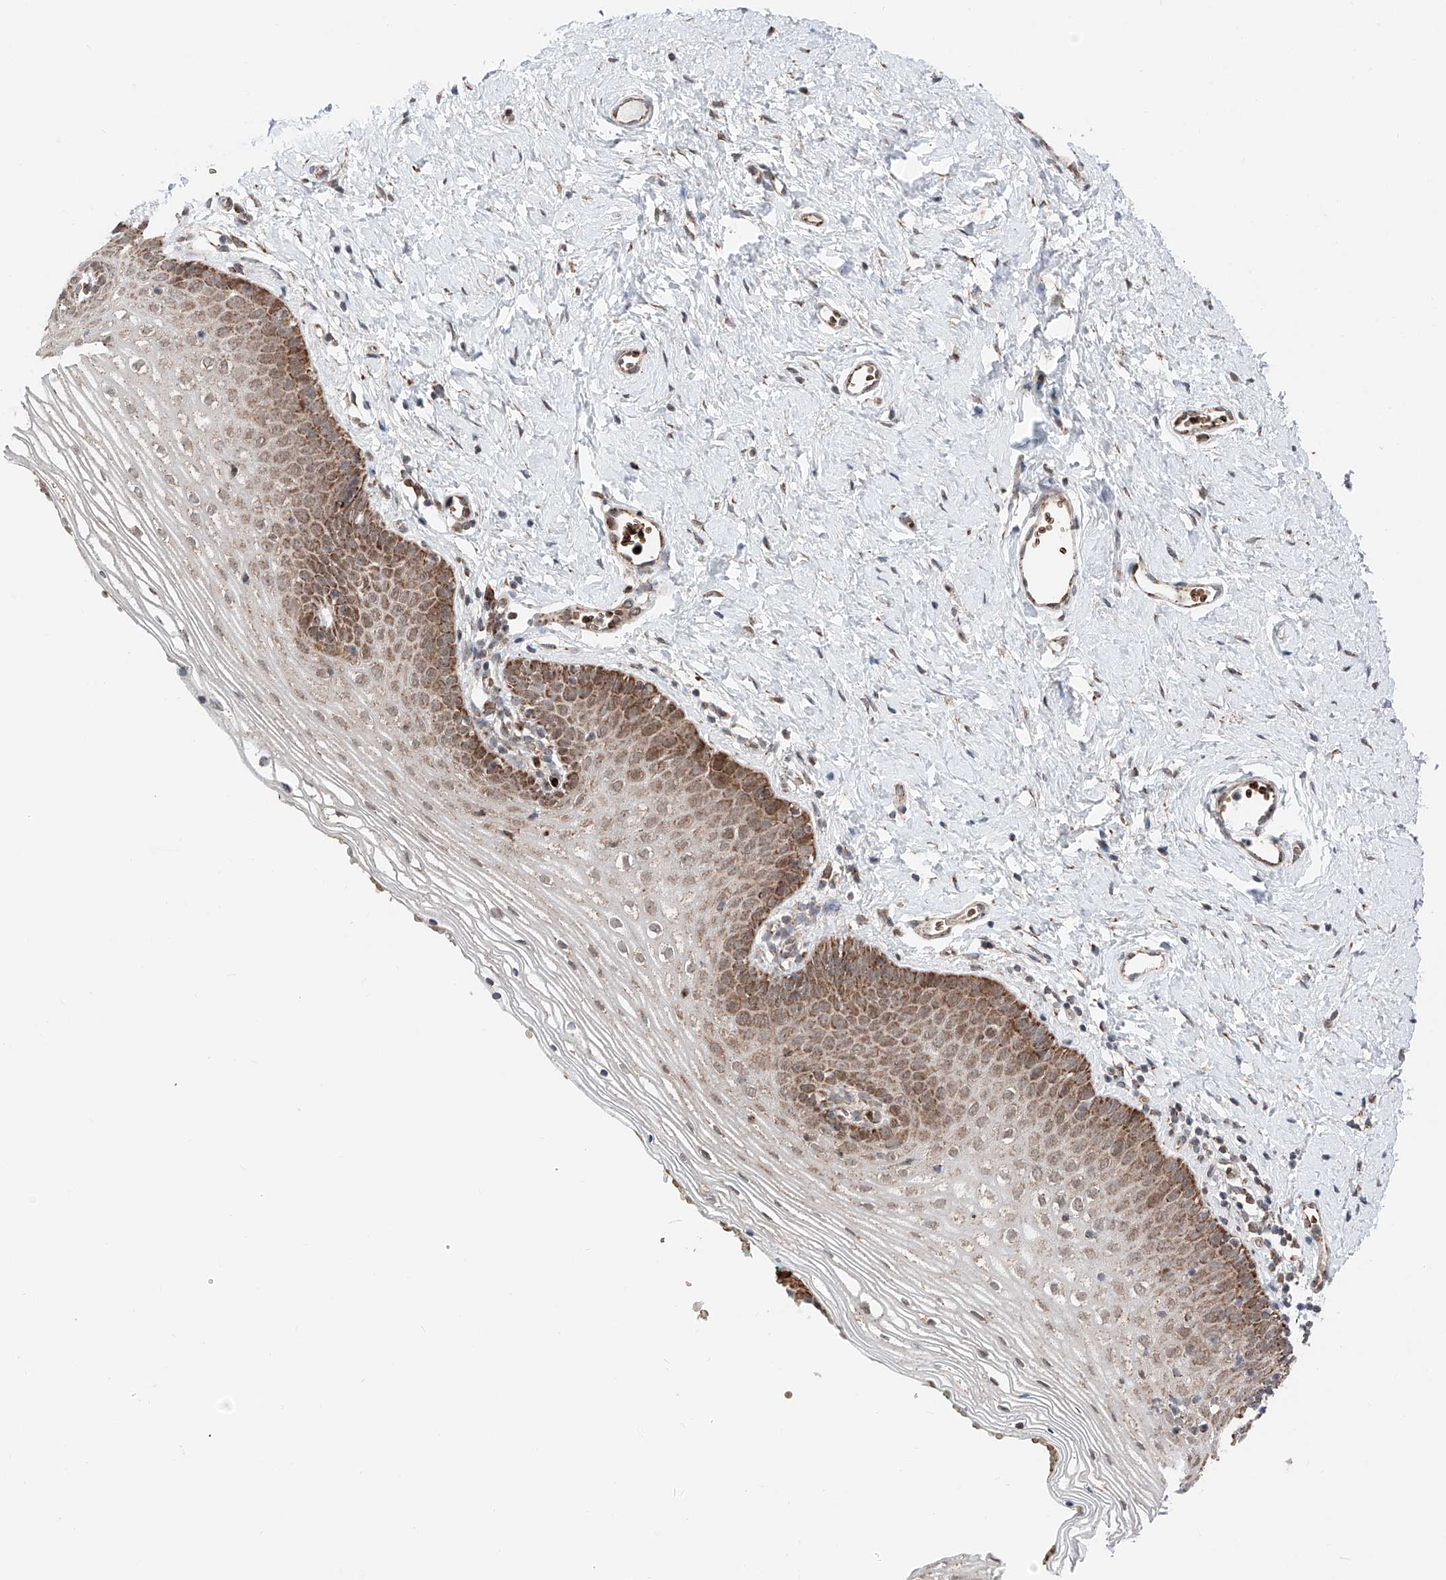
{"staining": {"intensity": "moderate", "quantity": ">75%", "location": "cytoplasmic/membranous"}, "tissue": "vagina", "cell_type": "Squamous epithelial cells", "image_type": "normal", "snomed": [{"axis": "morphology", "description": "Normal tissue, NOS"}, {"axis": "topography", "description": "Vagina"}], "caption": "Moderate cytoplasmic/membranous expression for a protein is identified in approximately >75% of squamous epithelial cells of normal vagina using immunohistochemistry (IHC).", "gene": "ZSCAN29", "patient": {"sex": "female", "age": 32}}